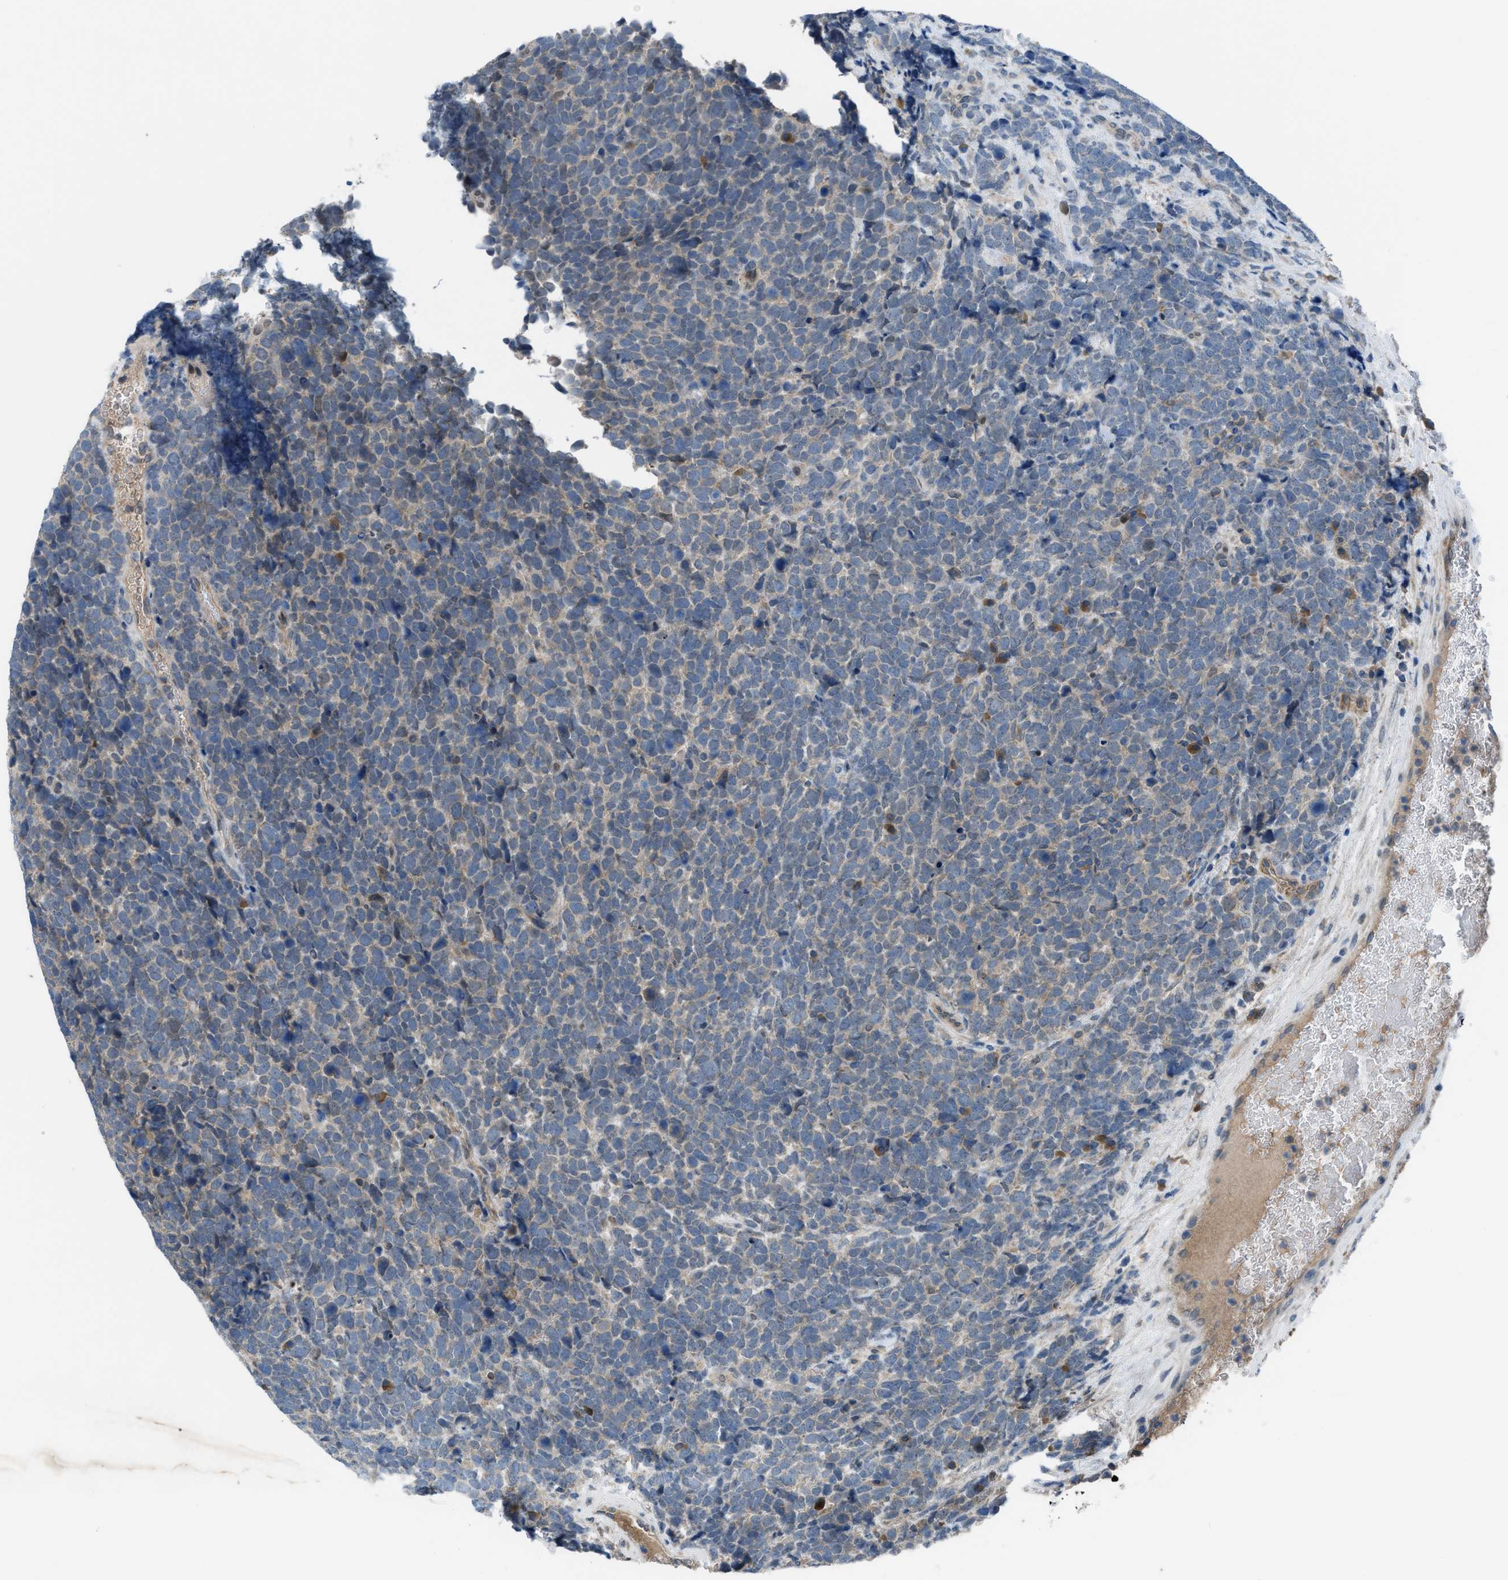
{"staining": {"intensity": "negative", "quantity": "none", "location": "none"}, "tissue": "urothelial cancer", "cell_type": "Tumor cells", "image_type": "cancer", "snomed": [{"axis": "morphology", "description": "Urothelial carcinoma, High grade"}, {"axis": "topography", "description": "Urinary bladder"}], "caption": "IHC of urothelial carcinoma (high-grade) demonstrates no staining in tumor cells.", "gene": "BAZ2B", "patient": {"sex": "female", "age": 82}}